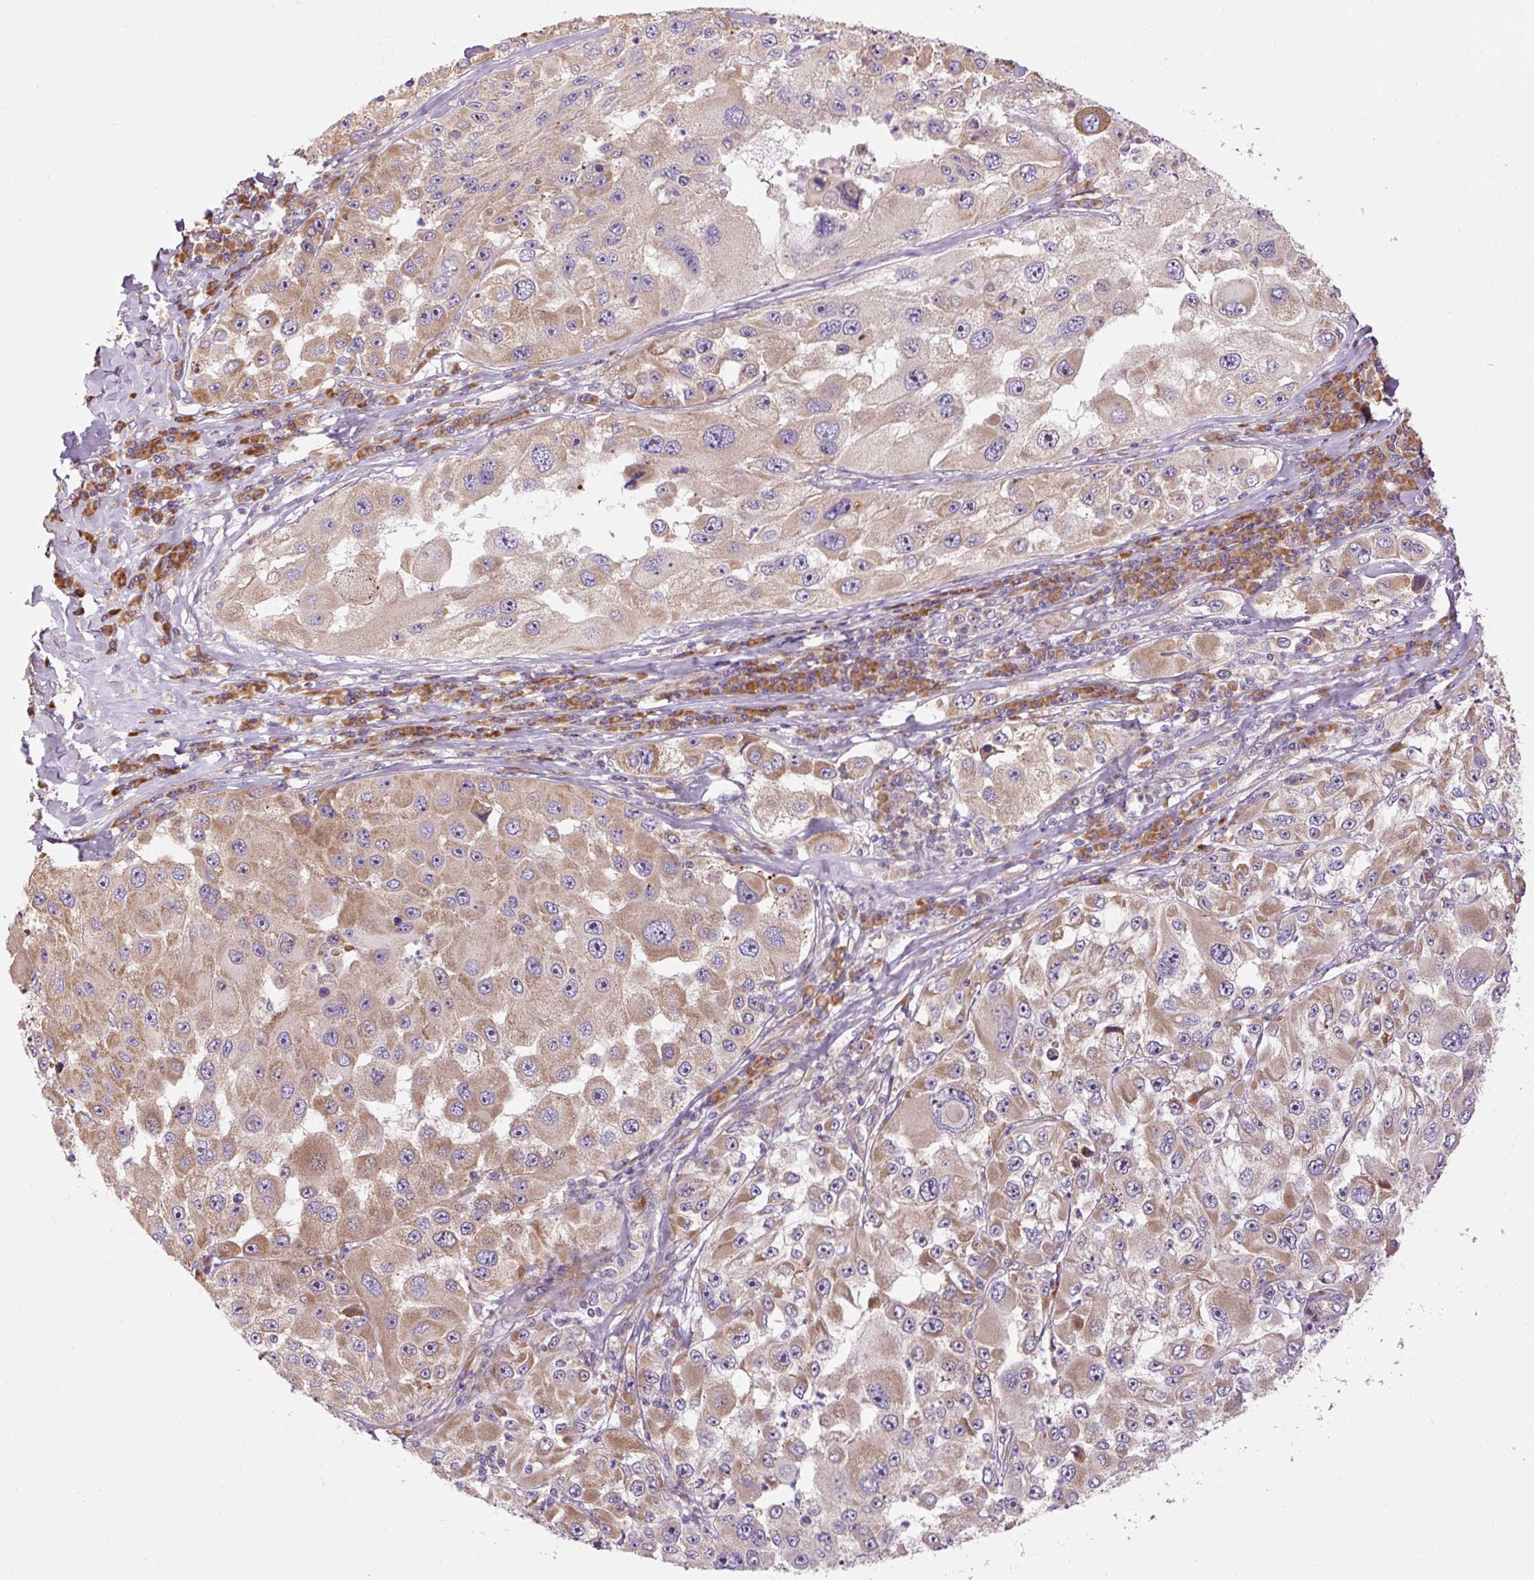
{"staining": {"intensity": "moderate", "quantity": ">75%", "location": "cytoplasmic/membranous"}, "tissue": "melanoma", "cell_type": "Tumor cells", "image_type": "cancer", "snomed": [{"axis": "morphology", "description": "Malignant melanoma, Metastatic site"}, {"axis": "topography", "description": "Lymph node"}], "caption": "Protein staining of melanoma tissue shows moderate cytoplasmic/membranous staining in approximately >75% of tumor cells. (Stains: DAB in brown, nuclei in blue, Microscopy: brightfield microscopy at high magnification).", "gene": "PRSS48", "patient": {"sex": "male", "age": 62}}